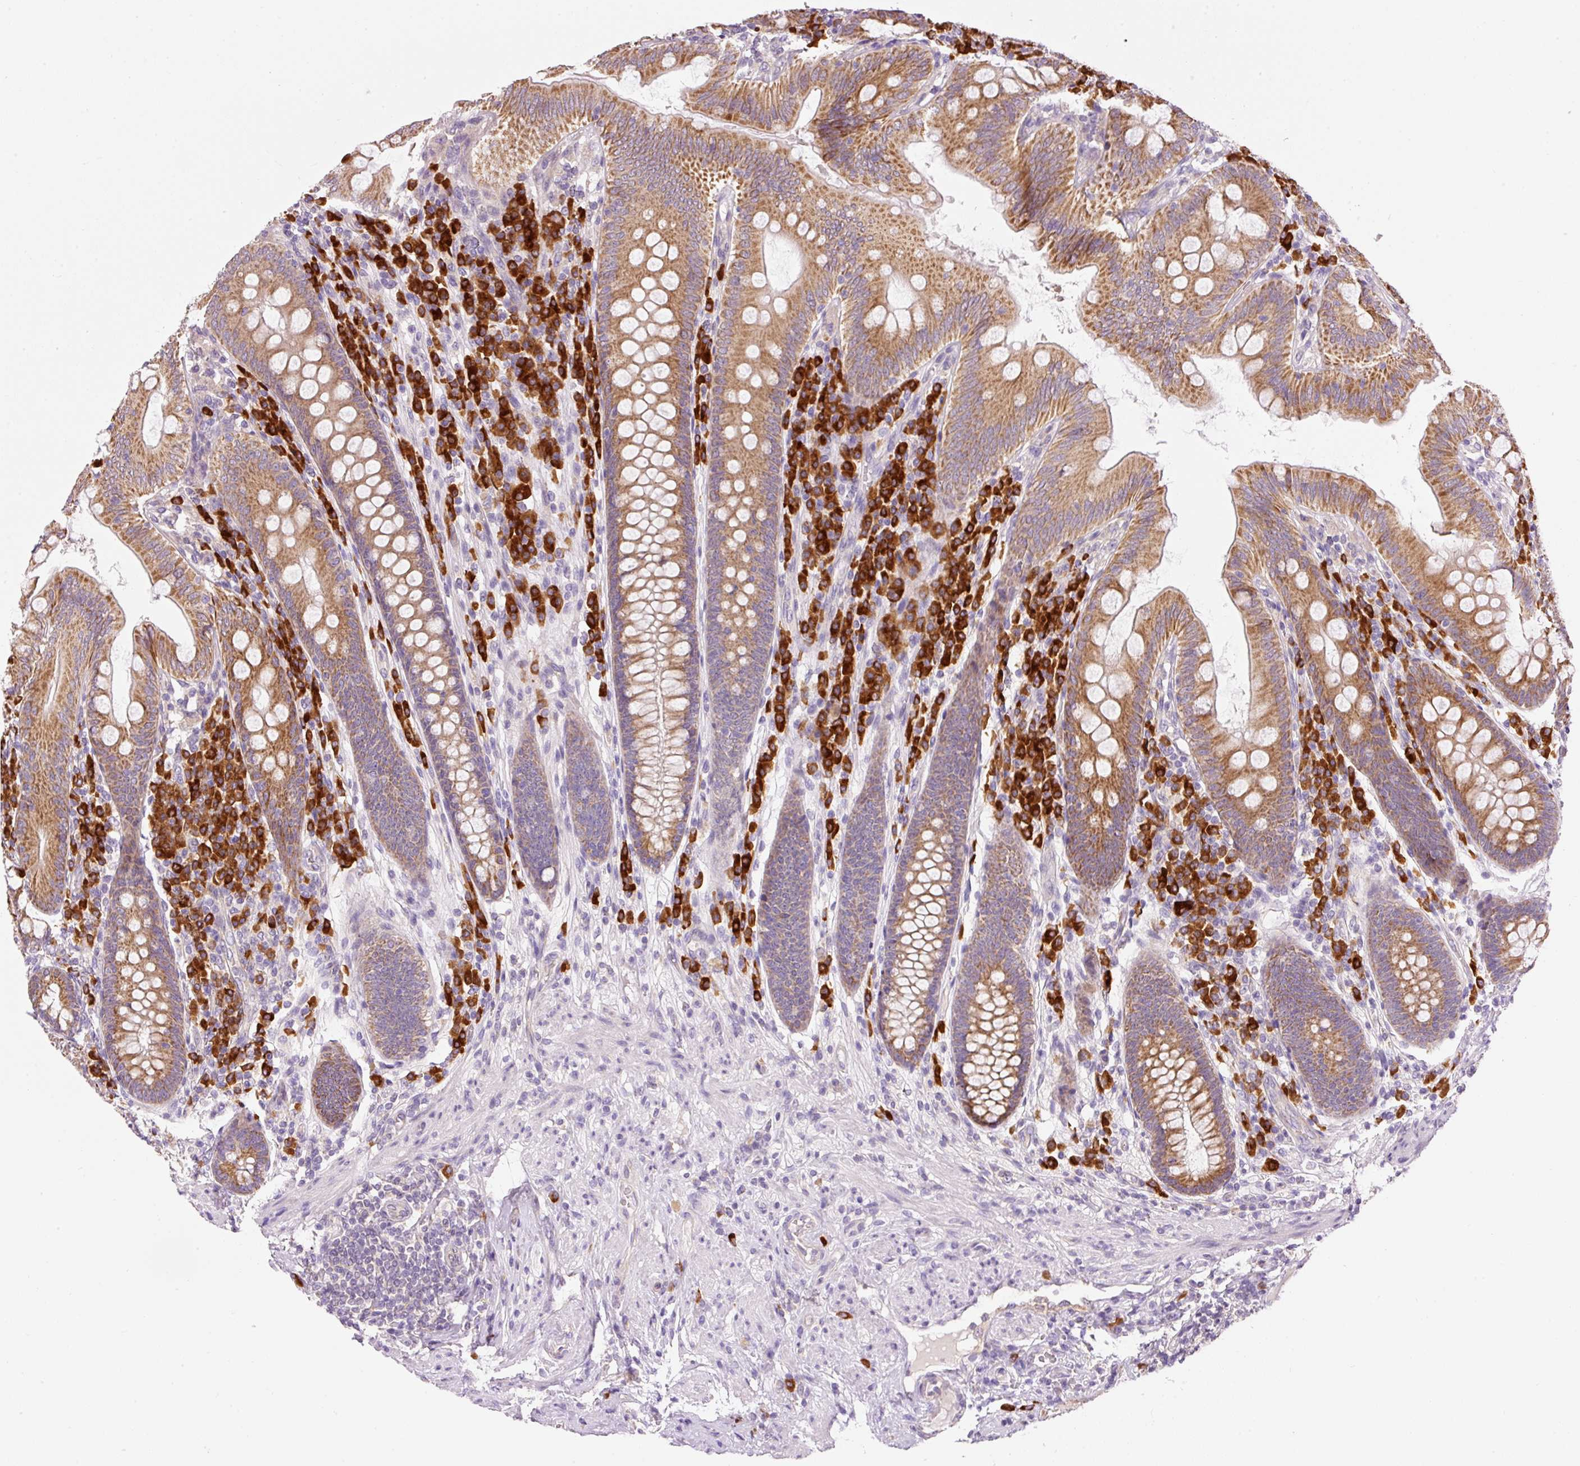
{"staining": {"intensity": "moderate", "quantity": ">75%", "location": "cytoplasmic/membranous"}, "tissue": "appendix", "cell_type": "Glandular cells", "image_type": "normal", "snomed": [{"axis": "morphology", "description": "Normal tissue, NOS"}, {"axis": "topography", "description": "Appendix"}], "caption": "High-magnification brightfield microscopy of normal appendix stained with DAB (brown) and counterstained with hematoxylin (blue). glandular cells exhibit moderate cytoplasmic/membranous positivity is seen in approximately>75% of cells. The protein is stained brown, and the nuclei are stained in blue (DAB IHC with brightfield microscopy, high magnification).", "gene": "PNPLA5", "patient": {"sex": "male", "age": 71}}